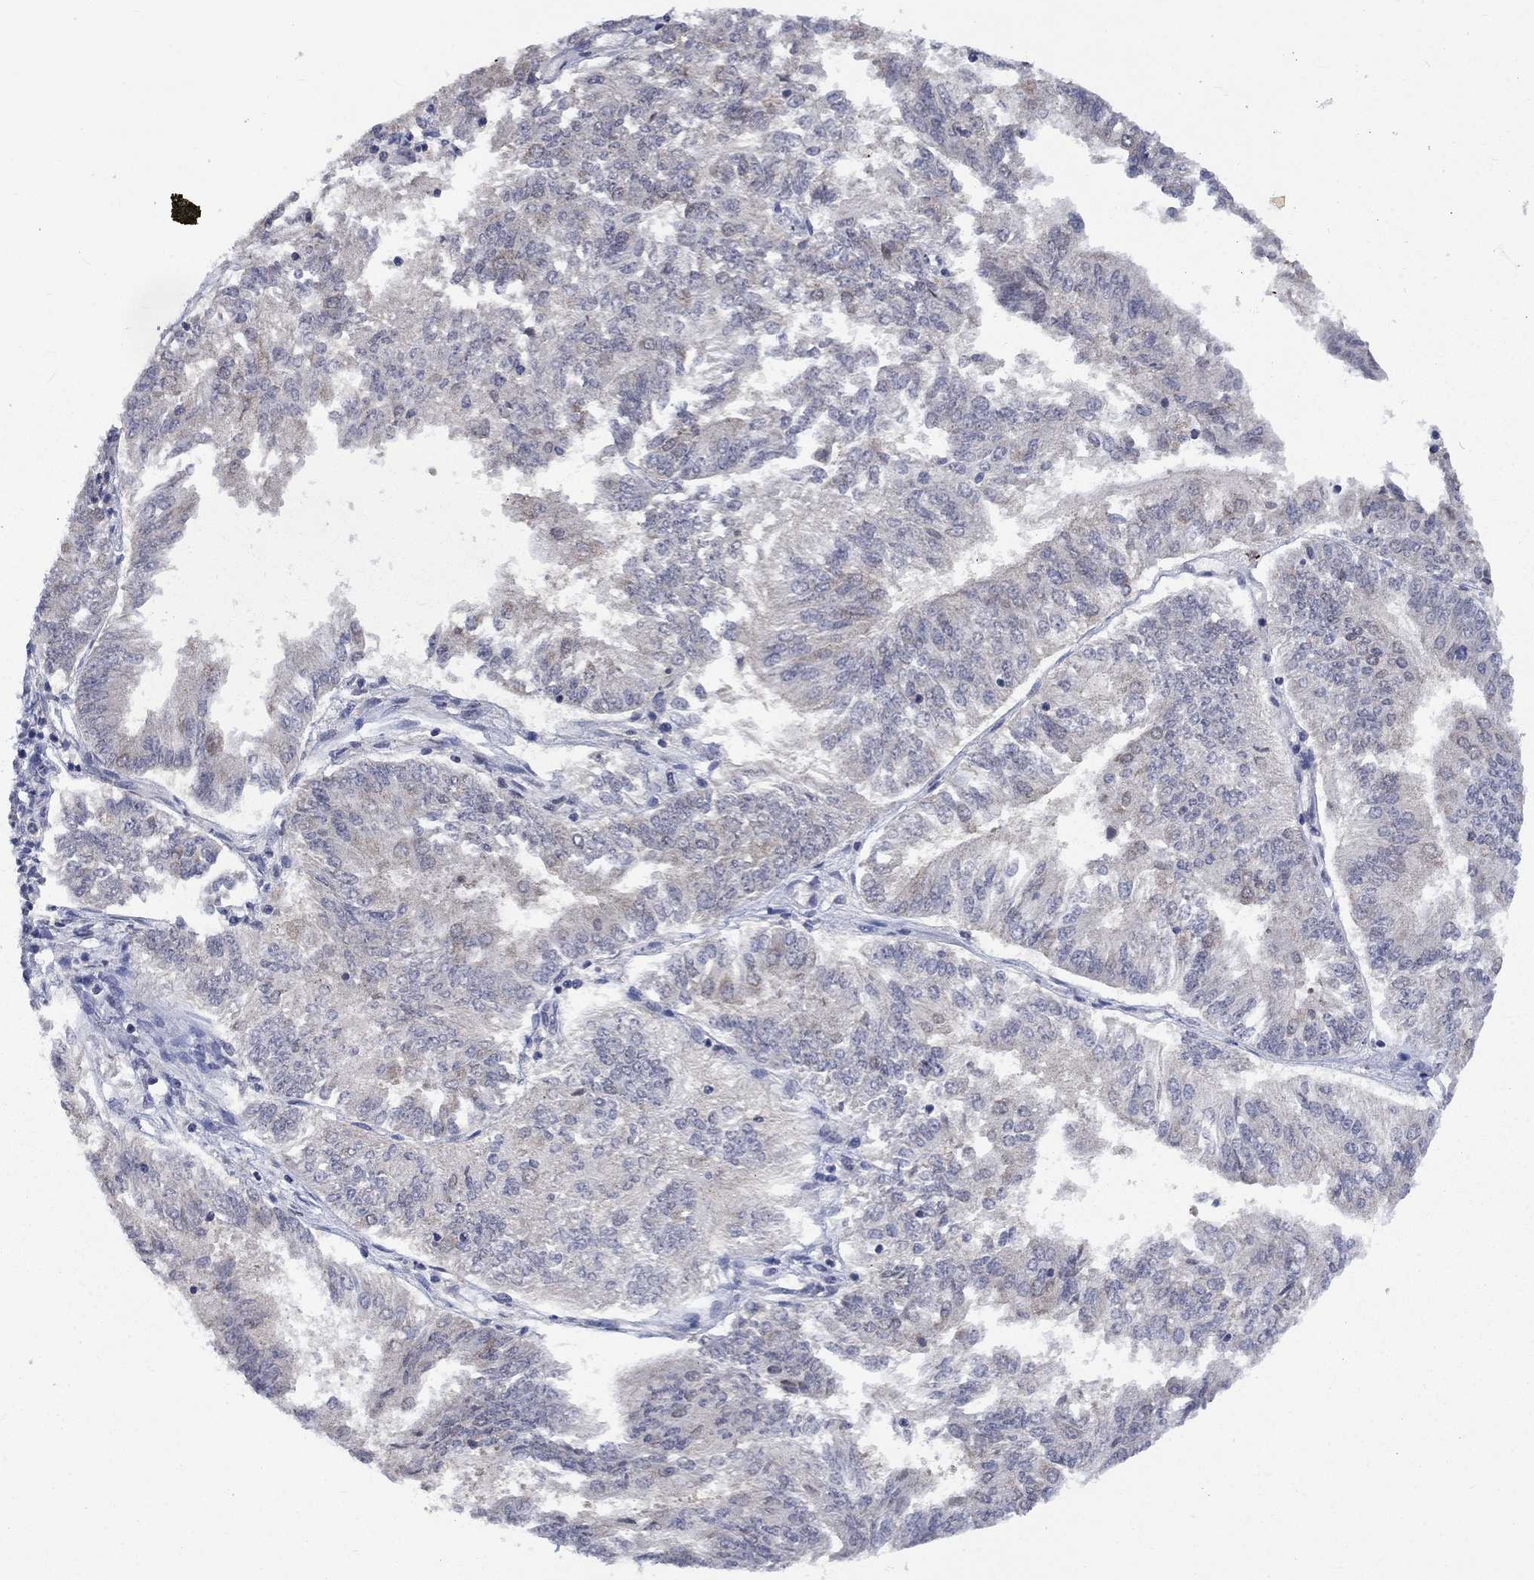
{"staining": {"intensity": "negative", "quantity": "none", "location": "none"}, "tissue": "endometrial cancer", "cell_type": "Tumor cells", "image_type": "cancer", "snomed": [{"axis": "morphology", "description": "Adenocarcinoma, NOS"}, {"axis": "topography", "description": "Endometrium"}], "caption": "A high-resolution photomicrograph shows immunohistochemistry staining of endometrial cancer (adenocarcinoma), which shows no significant expression in tumor cells.", "gene": "SPATA33", "patient": {"sex": "female", "age": 58}}